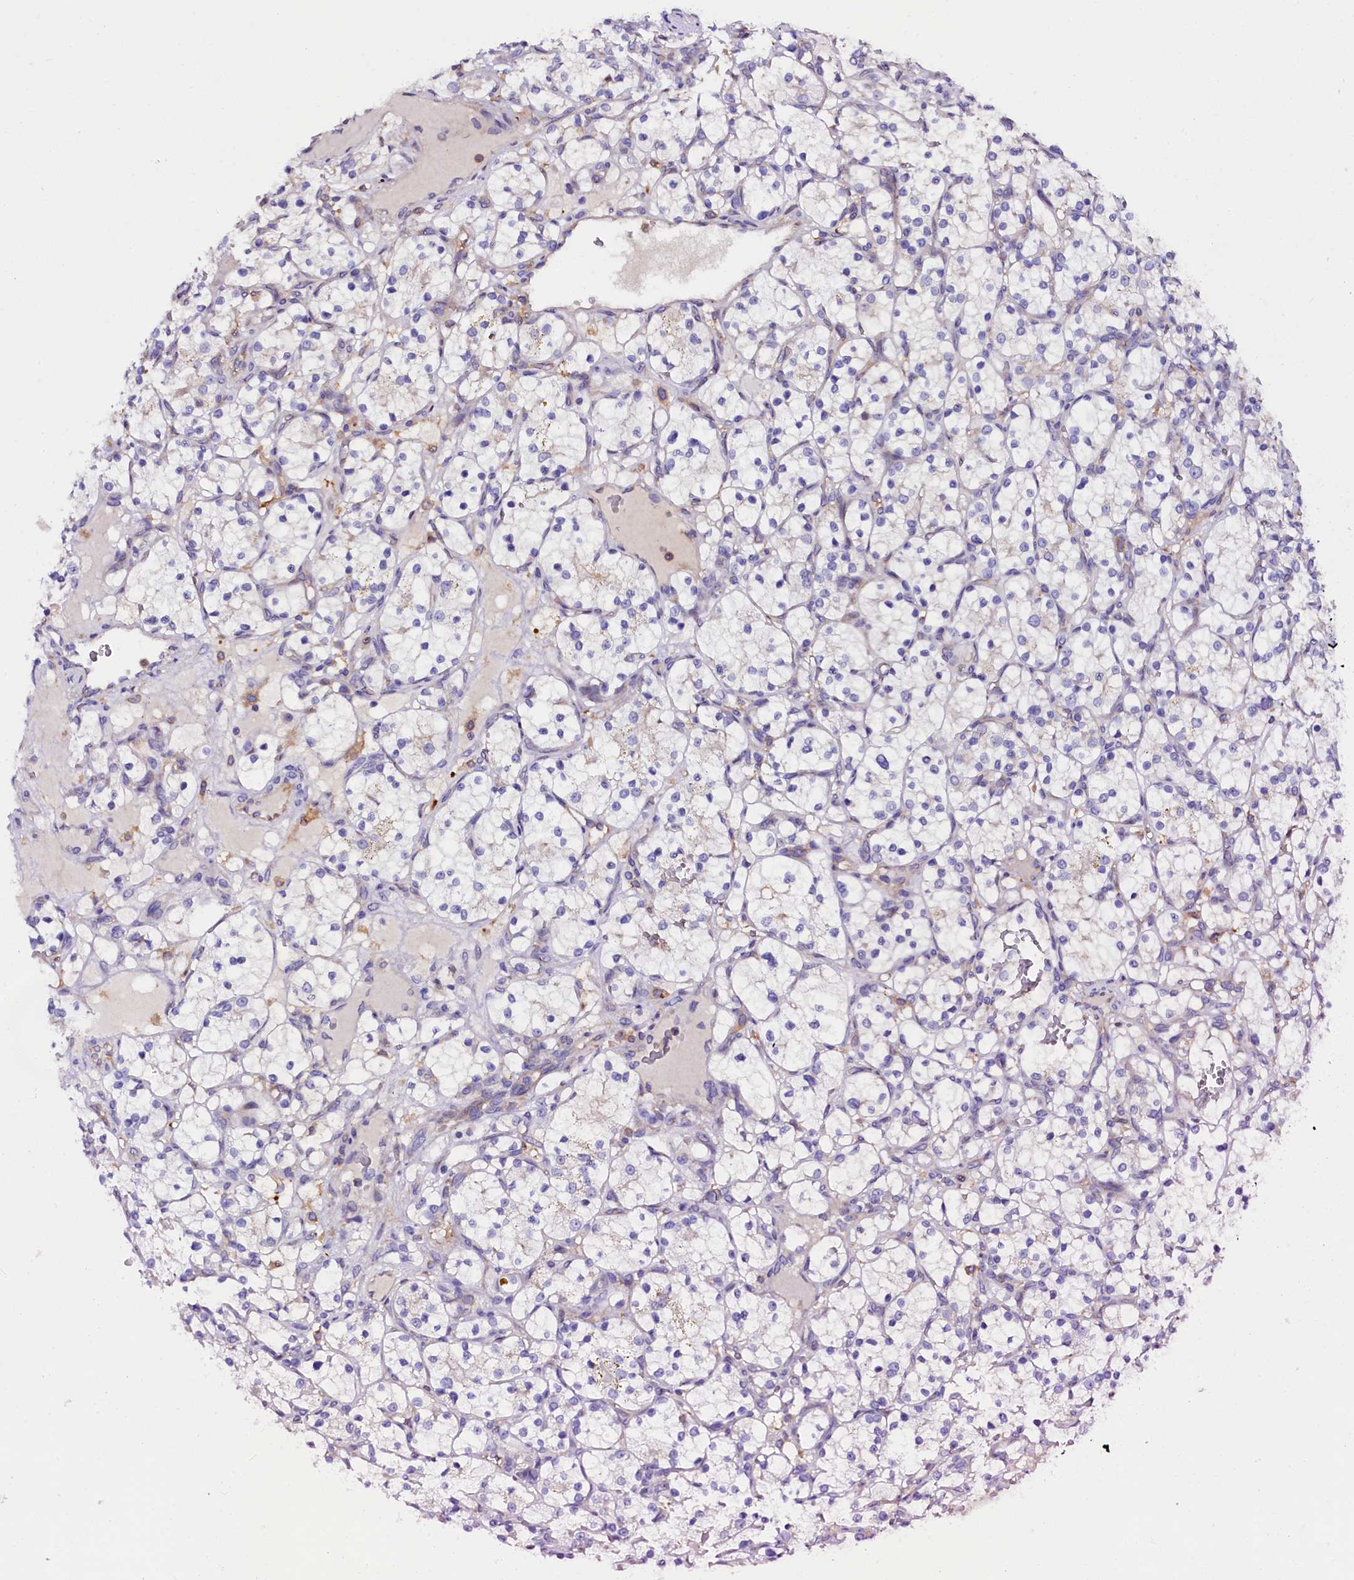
{"staining": {"intensity": "negative", "quantity": "none", "location": "none"}, "tissue": "renal cancer", "cell_type": "Tumor cells", "image_type": "cancer", "snomed": [{"axis": "morphology", "description": "Adenocarcinoma, NOS"}, {"axis": "topography", "description": "Kidney"}], "caption": "Human renal cancer (adenocarcinoma) stained for a protein using immunohistochemistry (IHC) displays no expression in tumor cells.", "gene": "OTOL1", "patient": {"sex": "female", "age": 69}}